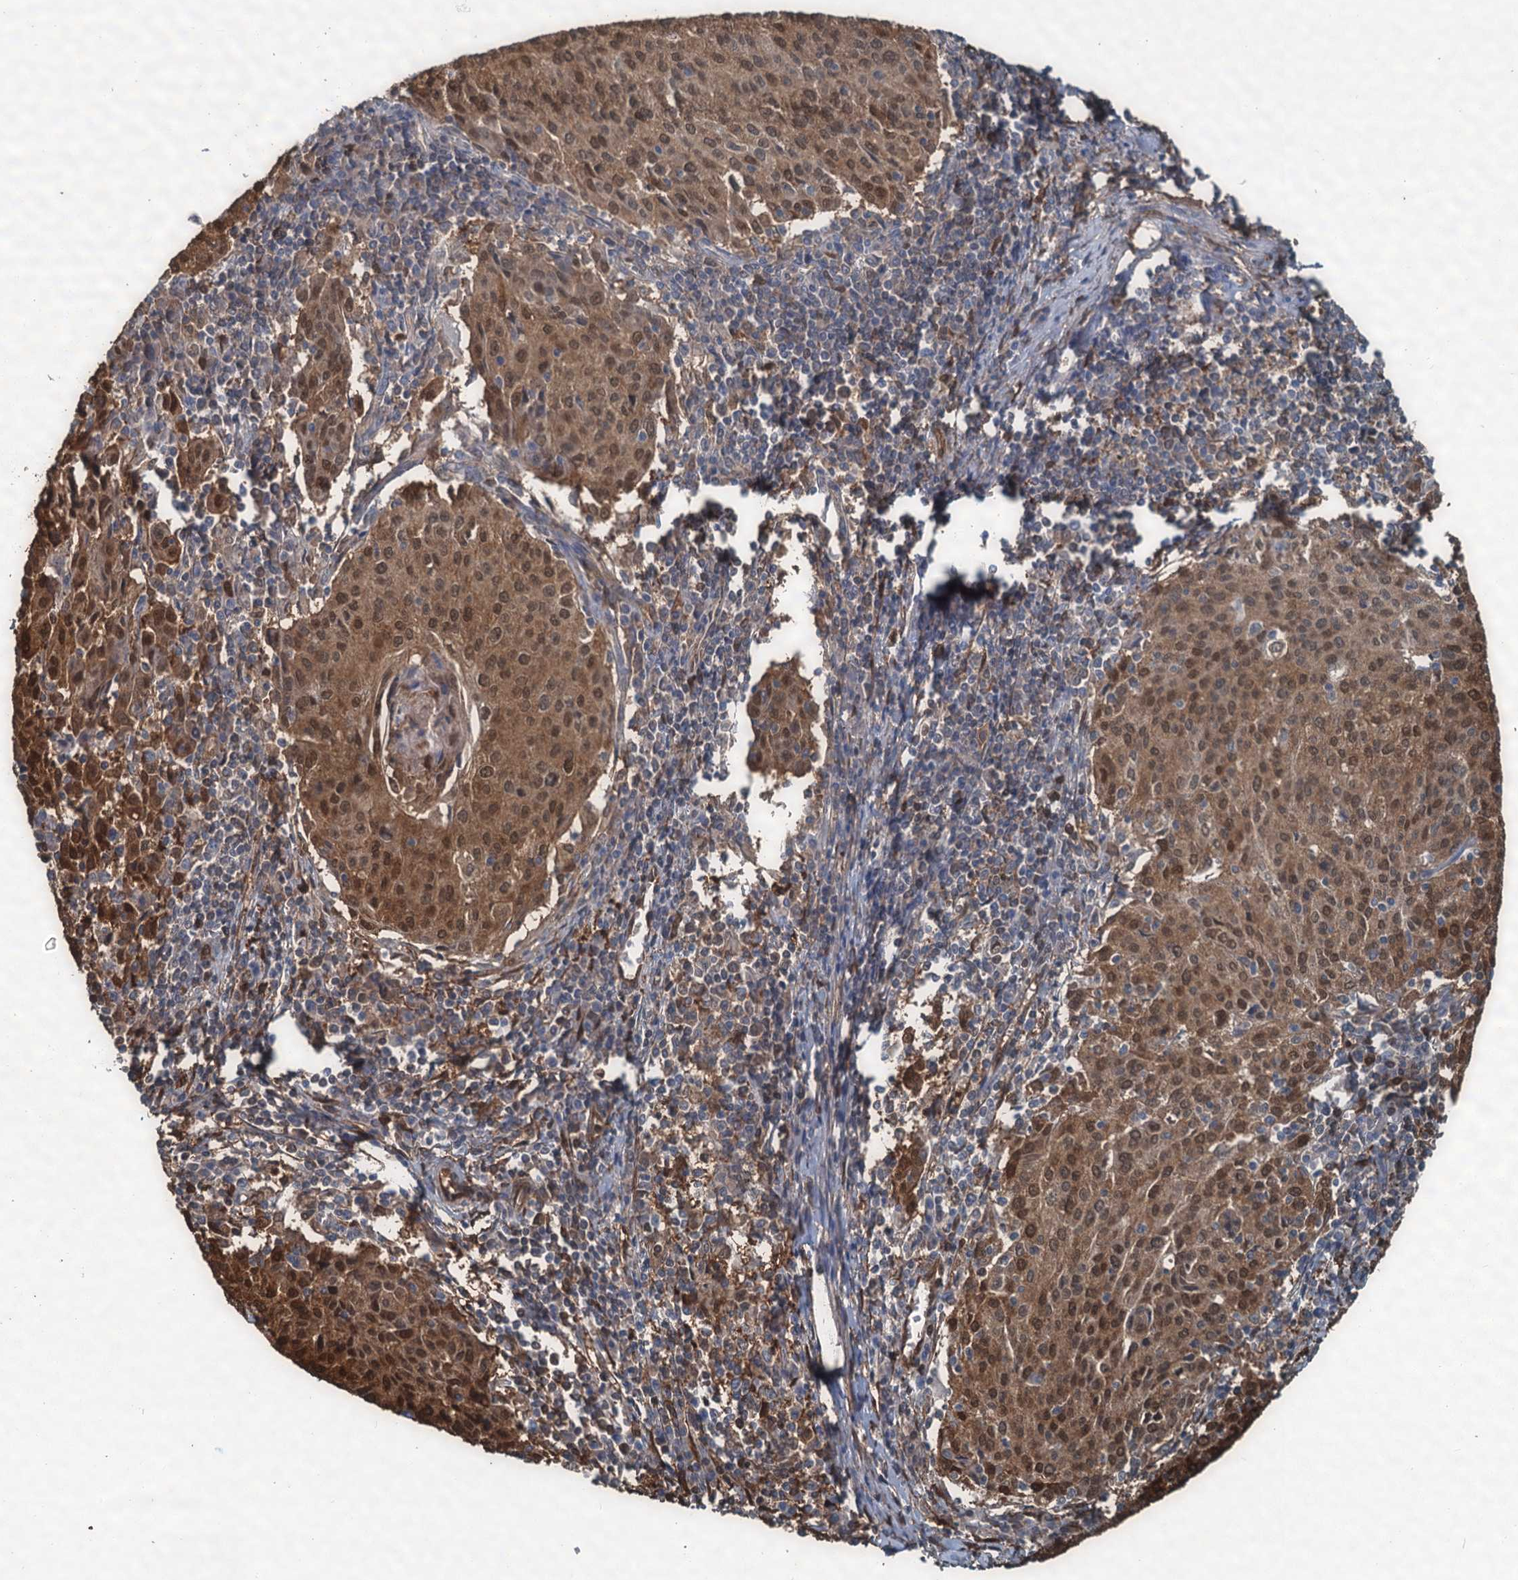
{"staining": {"intensity": "moderate", "quantity": ">75%", "location": "cytoplasmic/membranous,nuclear"}, "tissue": "cervical cancer", "cell_type": "Tumor cells", "image_type": "cancer", "snomed": [{"axis": "morphology", "description": "Squamous cell carcinoma, NOS"}, {"axis": "topography", "description": "Cervix"}], "caption": "Human cervical squamous cell carcinoma stained with a brown dye shows moderate cytoplasmic/membranous and nuclear positive expression in about >75% of tumor cells.", "gene": "S100A6", "patient": {"sex": "female", "age": 46}}